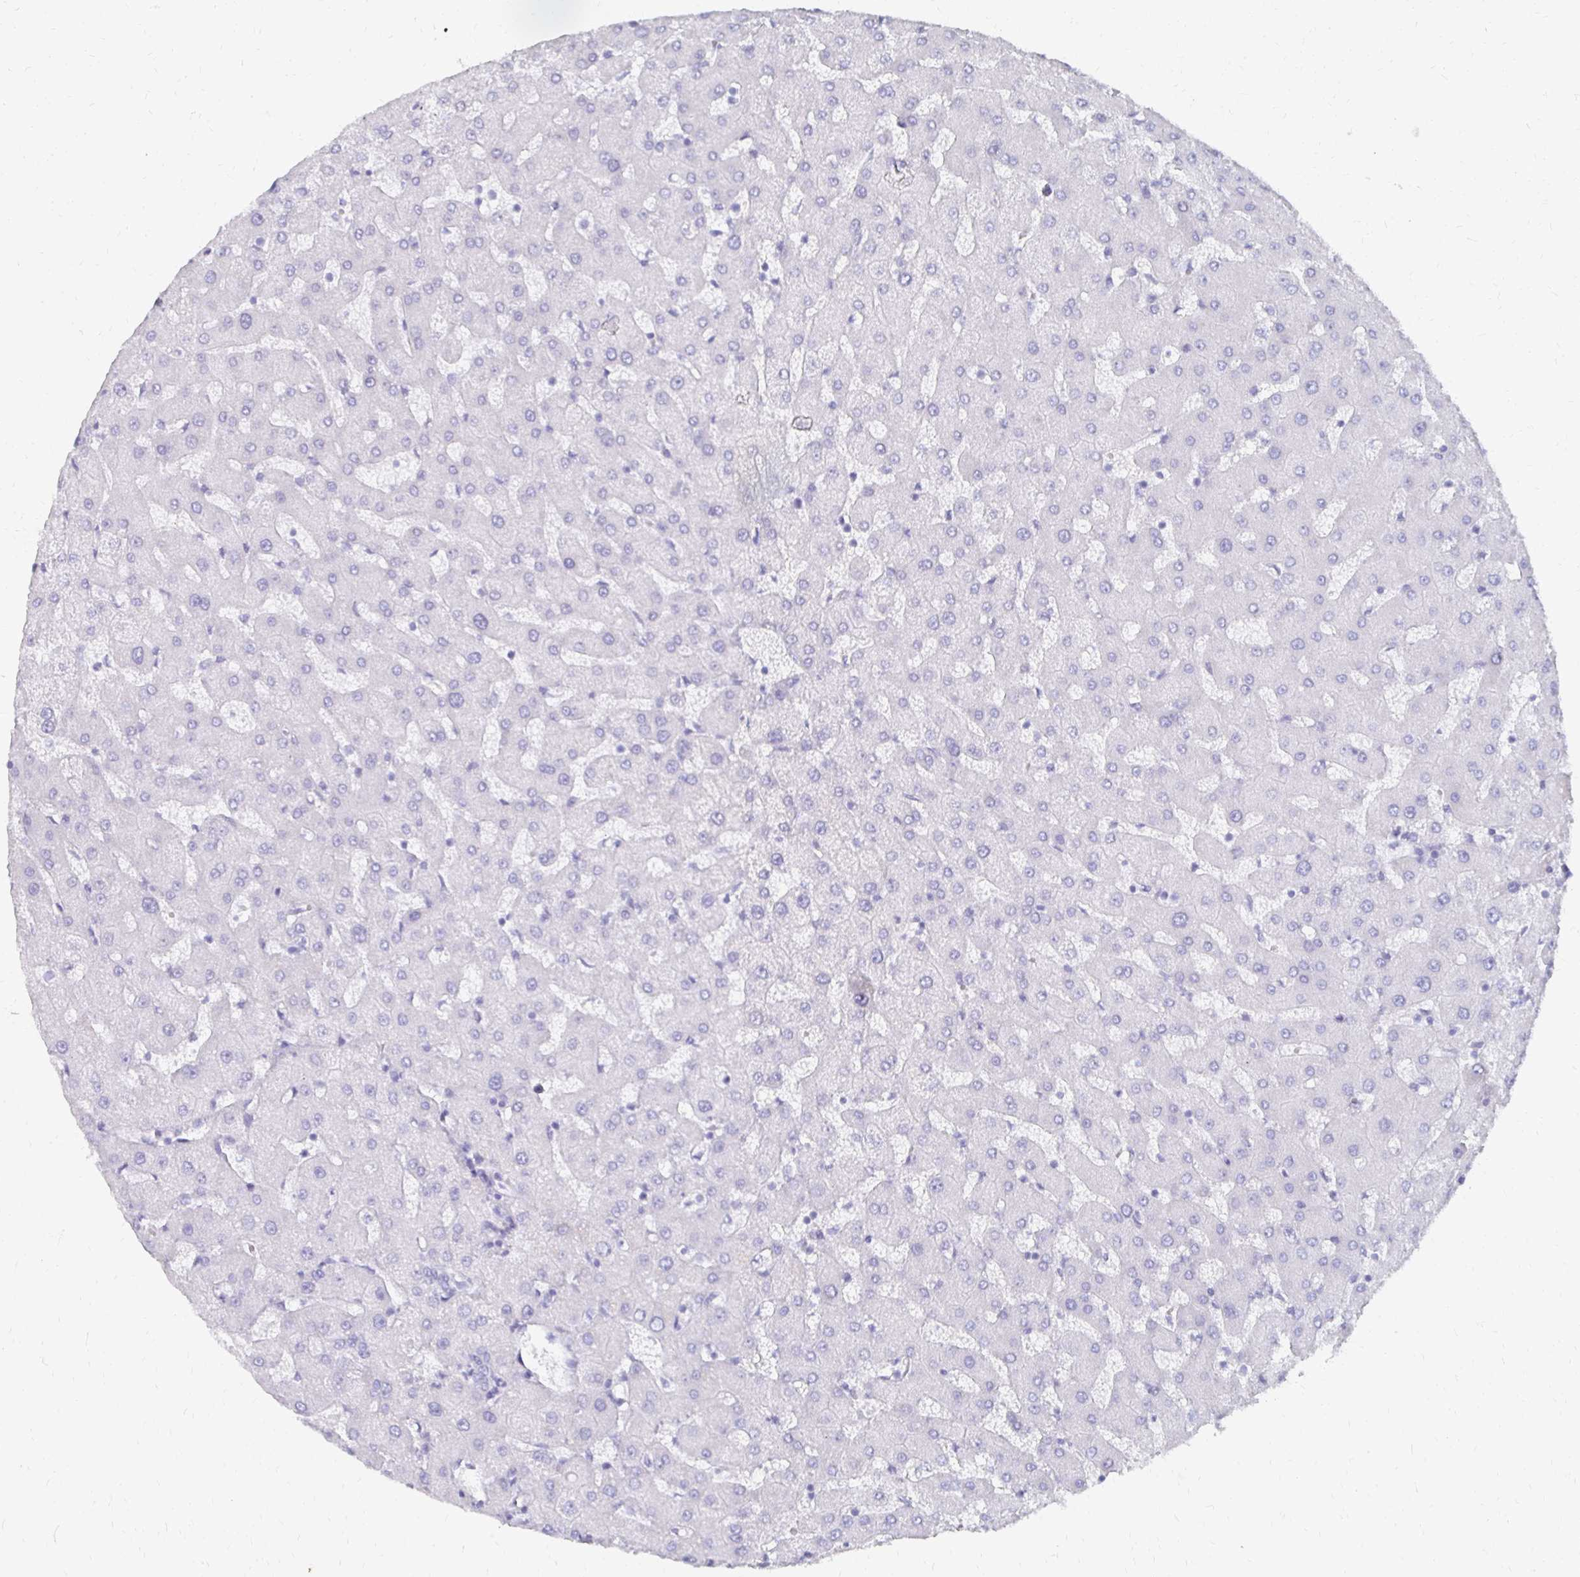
{"staining": {"intensity": "negative", "quantity": "none", "location": "none"}, "tissue": "liver", "cell_type": "Cholangiocytes", "image_type": "normal", "snomed": [{"axis": "morphology", "description": "Normal tissue, NOS"}, {"axis": "topography", "description": "Liver"}], "caption": "DAB (3,3'-diaminobenzidine) immunohistochemical staining of benign liver displays no significant expression in cholangiocytes.", "gene": "SYCP3", "patient": {"sex": "female", "age": 63}}